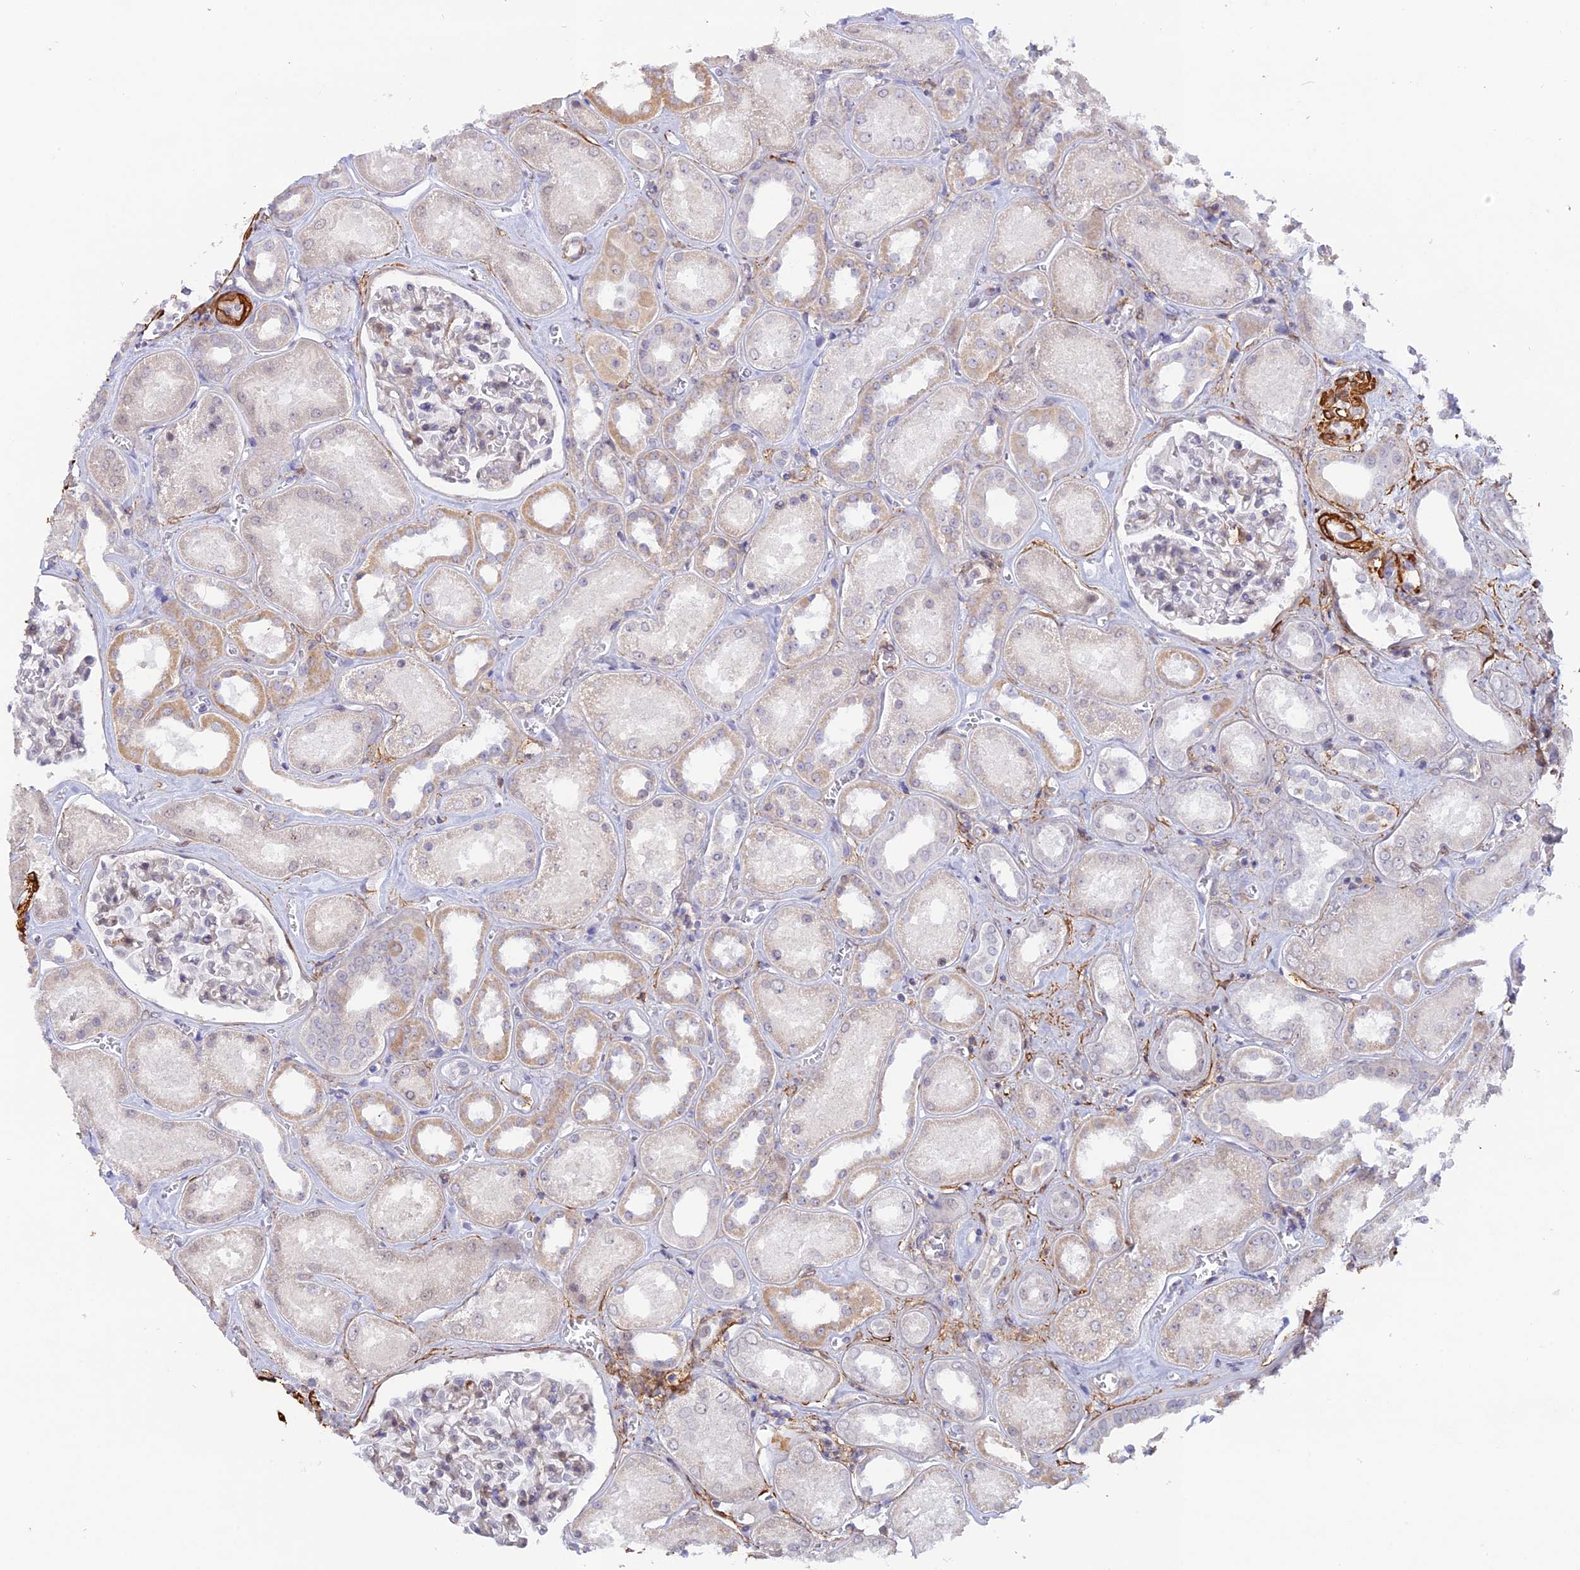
{"staining": {"intensity": "weak", "quantity": "<25%", "location": "cytoplasmic/membranous"}, "tissue": "kidney", "cell_type": "Cells in glomeruli", "image_type": "normal", "snomed": [{"axis": "morphology", "description": "Normal tissue, NOS"}, {"axis": "morphology", "description": "Adenocarcinoma, NOS"}, {"axis": "topography", "description": "Kidney"}], "caption": "Cells in glomeruli show no significant positivity in unremarkable kidney.", "gene": "CCDC154", "patient": {"sex": "female", "age": 68}}